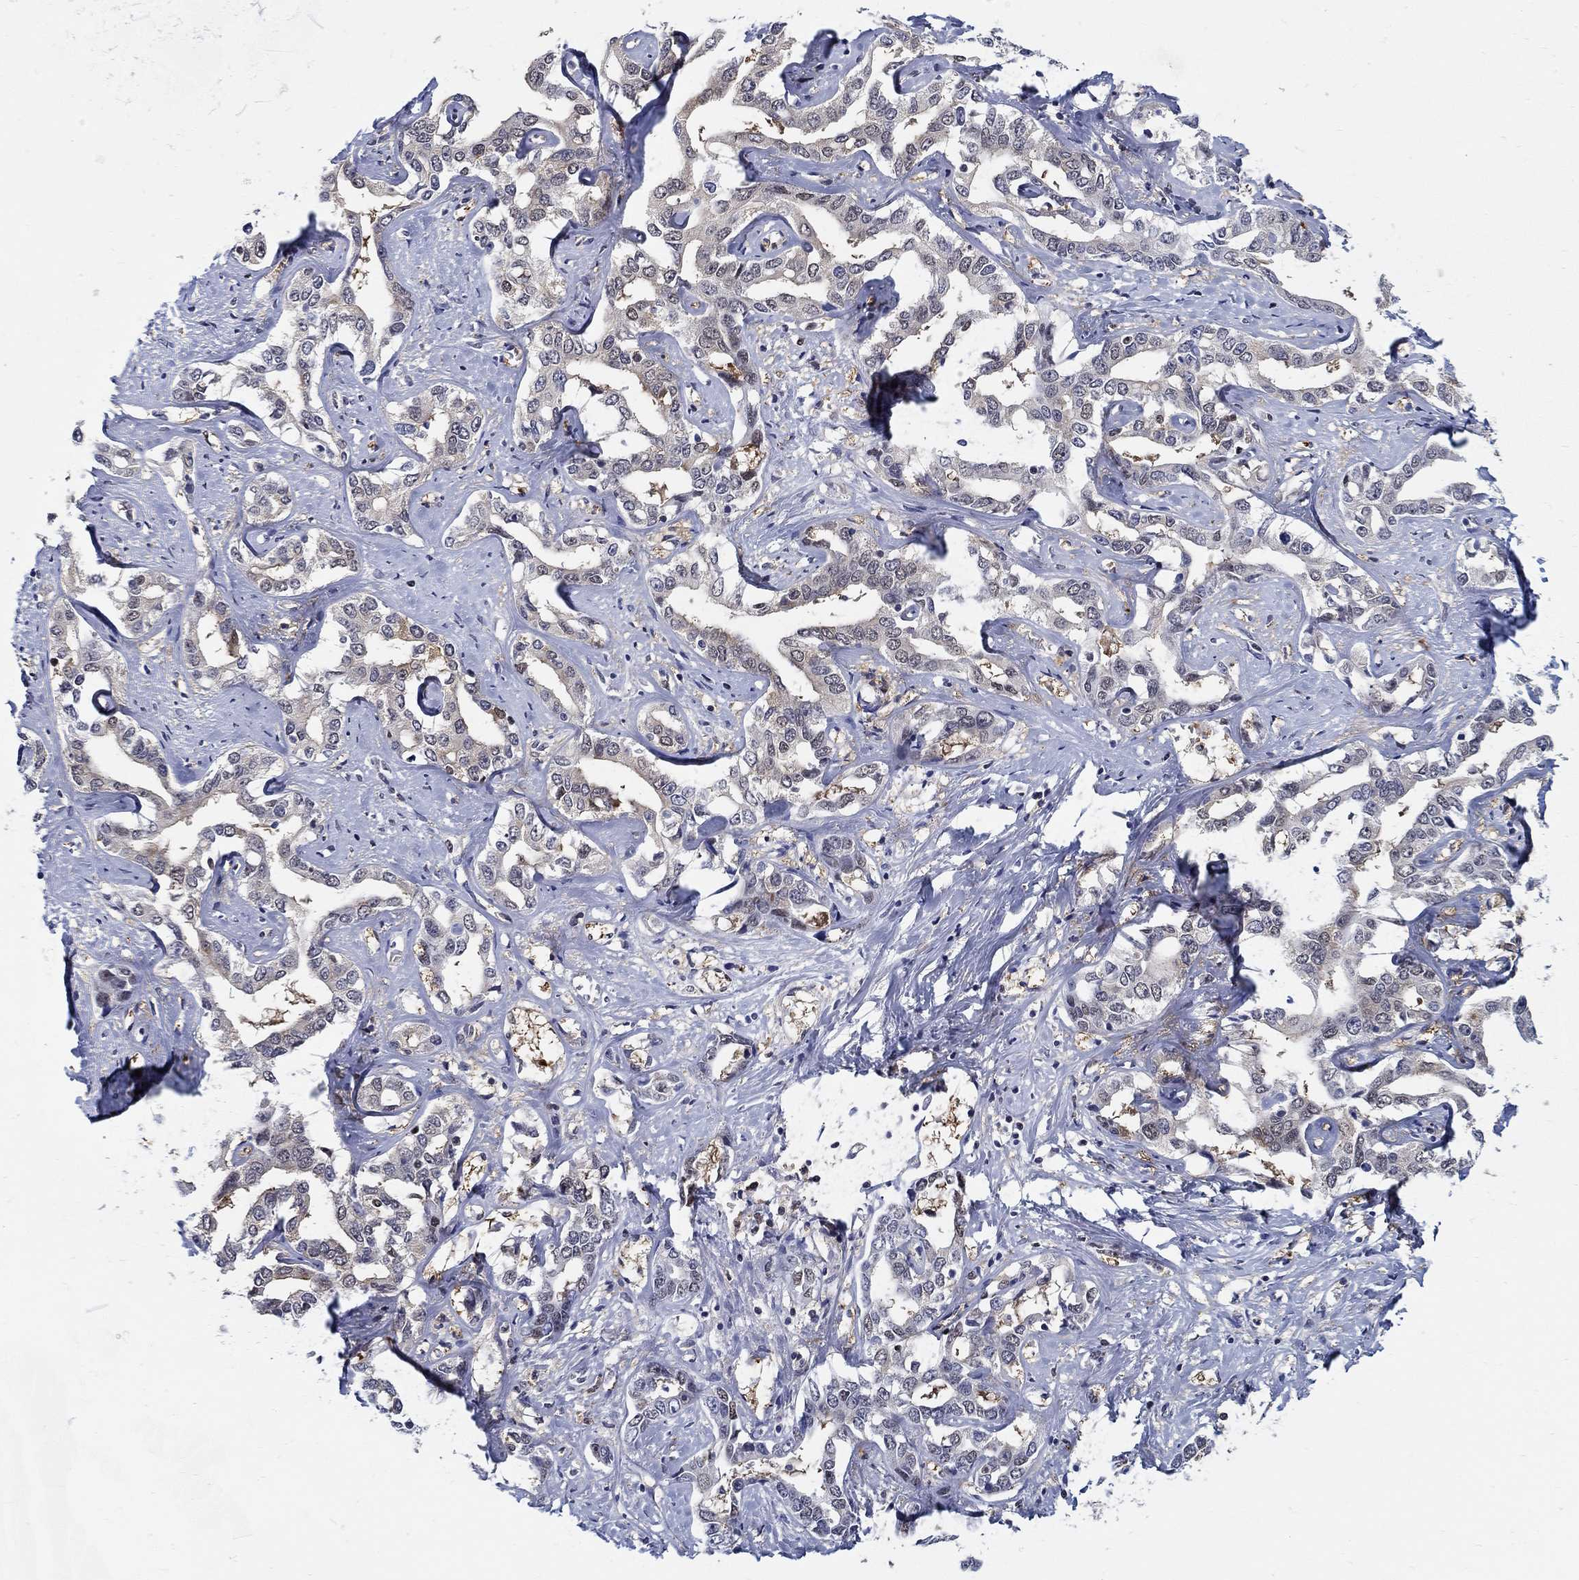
{"staining": {"intensity": "negative", "quantity": "none", "location": "none"}, "tissue": "liver cancer", "cell_type": "Tumor cells", "image_type": "cancer", "snomed": [{"axis": "morphology", "description": "Cholangiocarcinoma"}, {"axis": "topography", "description": "Liver"}], "caption": "Photomicrograph shows no protein staining in tumor cells of liver cancer (cholangiocarcinoma) tissue.", "gene": "ZNF594", "patient": {"sex": "male", "age": 59}}